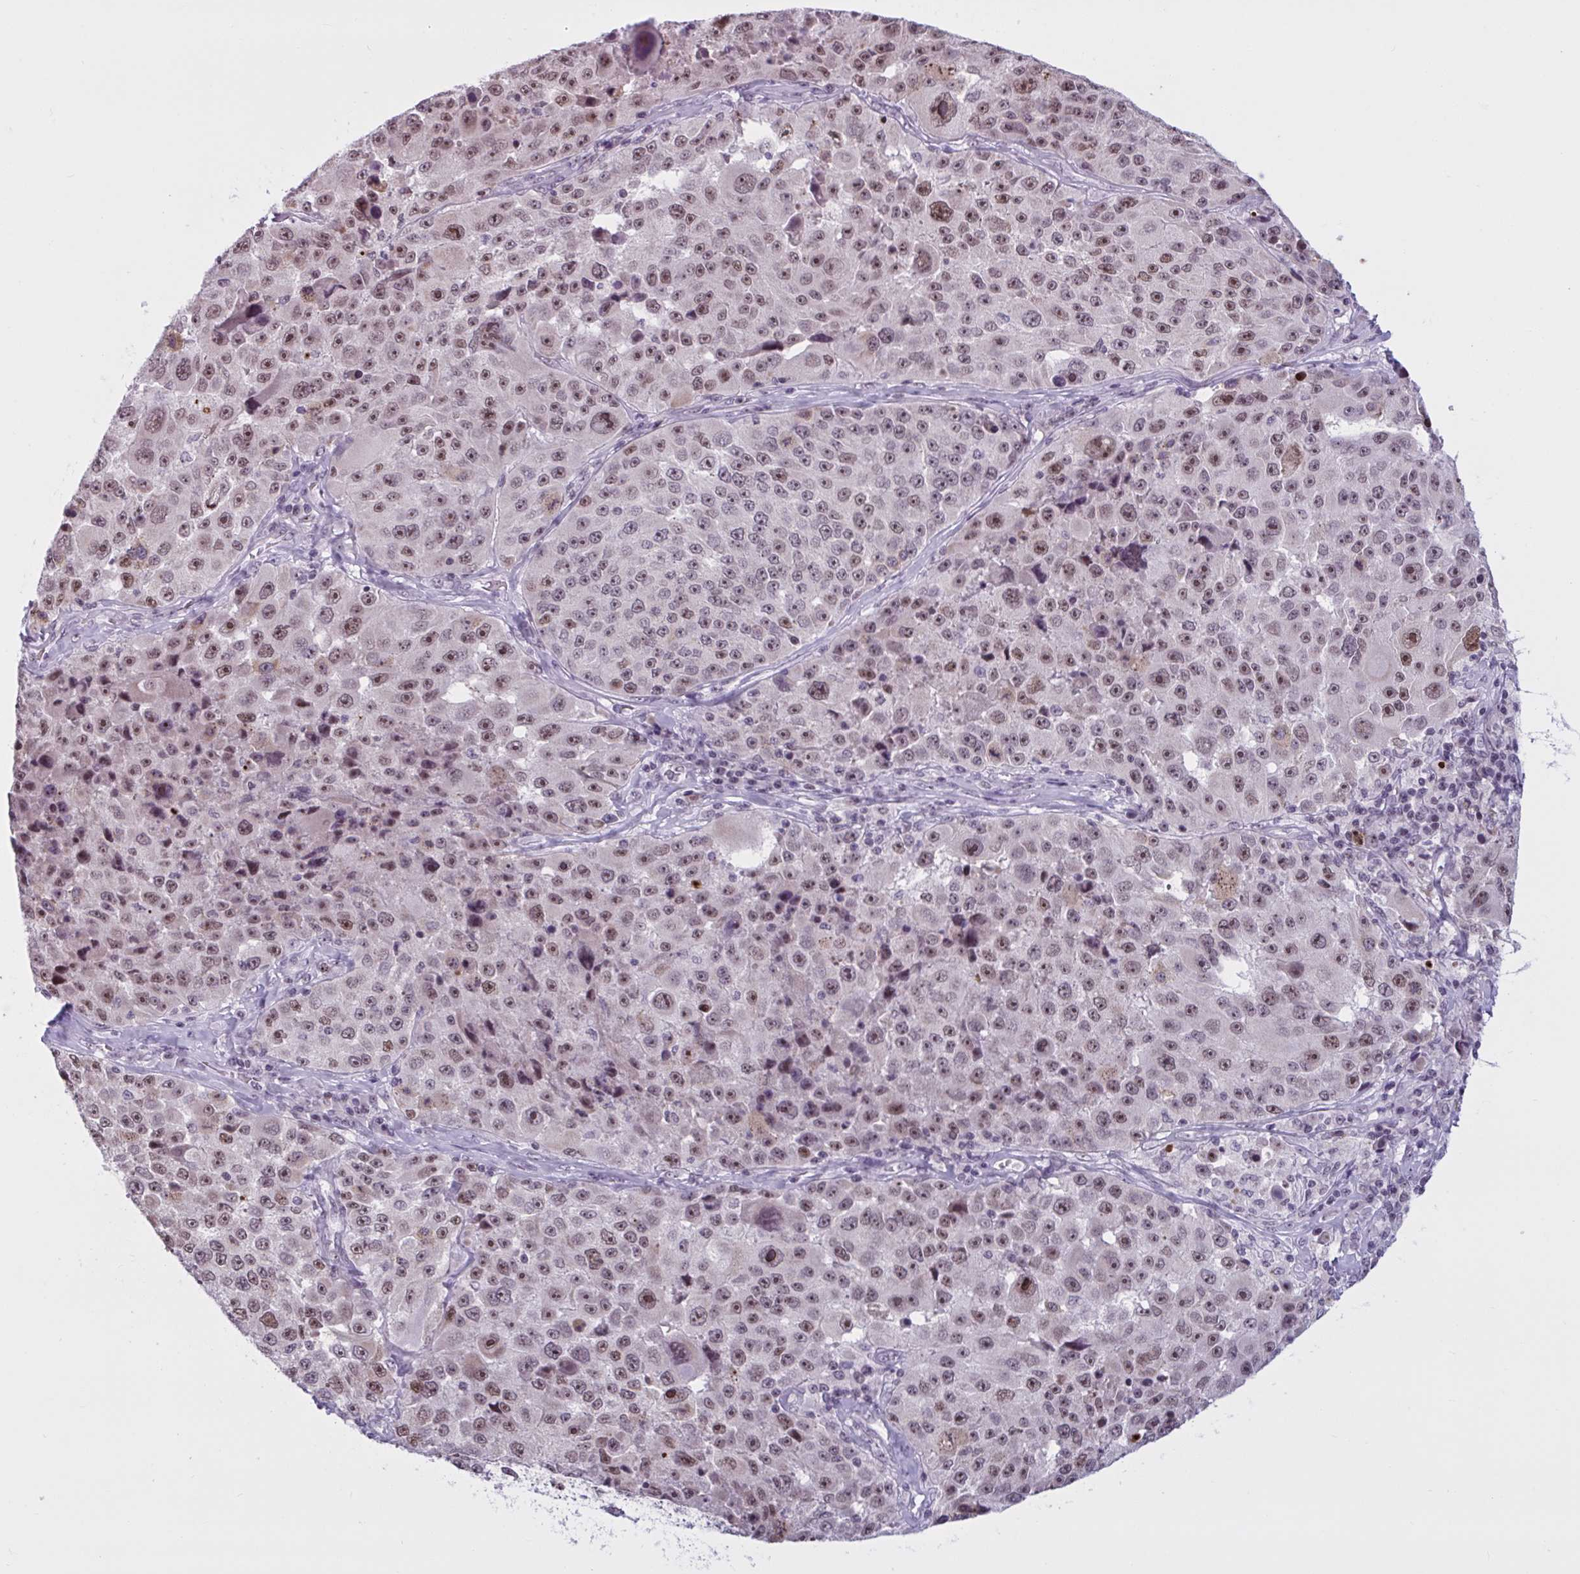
{"staining": {"intensity": "moderate", "quantity": ">75%", "location": "nuclear"}, "tissue": "melanoma", "cell_type": "Tumor cells", "image_type": "cancer", "snomed": [{"axis": "morphology", "description": "Malignant melanoma, Metastatic site"}, {"axis": "topography", "description": "Lymph node"}], "caption": "Human melanoma stained for a protein (brown) demonstrates moderate nuclear positive positivity in about >75% of tumor cells.", "gene": "TGM6", "patient": {"sex": "male", "age": 62}}